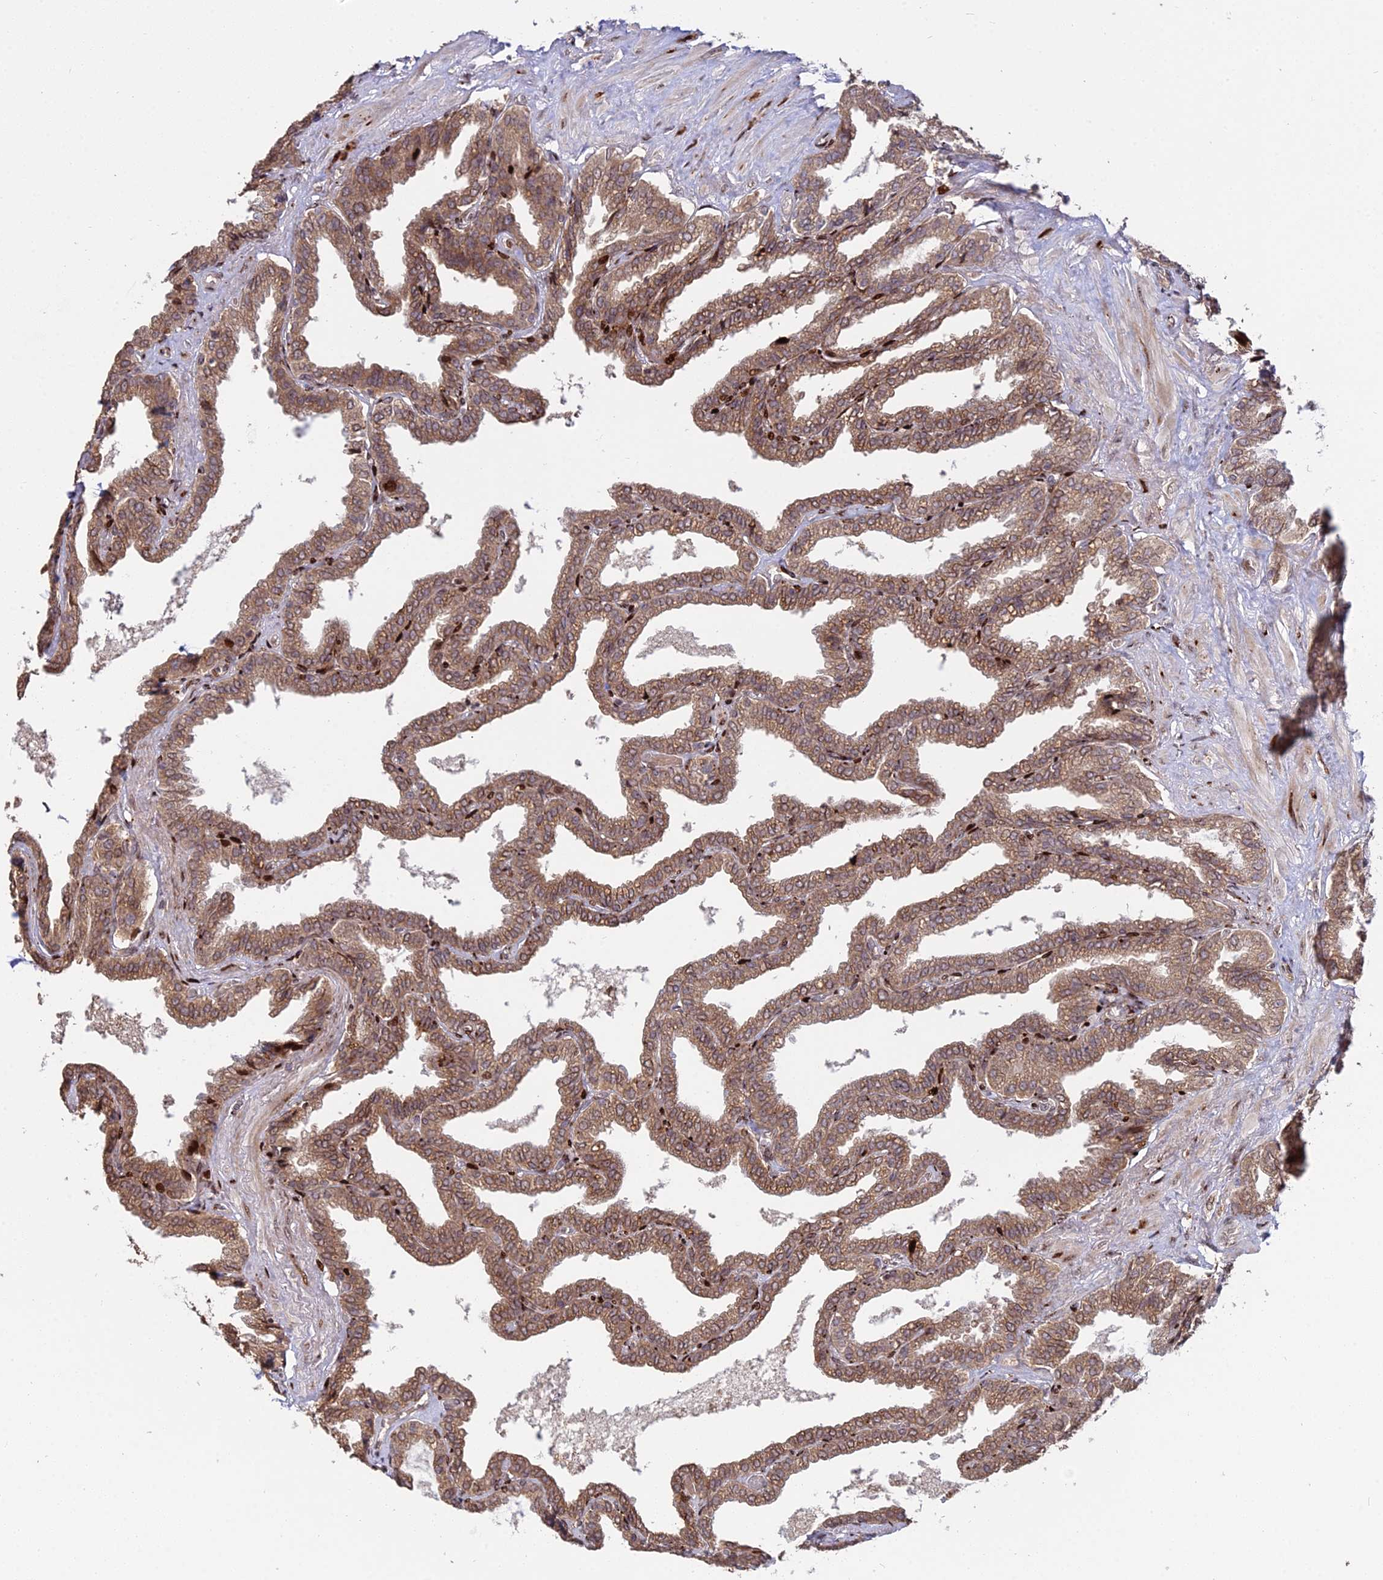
{"staining": {"intensity": "moderate", "quantity": ">75%", "location": "cytoplasmic/membranous"}, "tissue": "seminal vesicle", "cell_type": "Glandular cells", "image_type": "normal", "snomed": [{"axis": "morphology", "description": "Normal tissue, NOS"}, {"axis": "topography", "description": "Seminal veicle"}], "caption": "IHC micrograph of normal seminal vesicle stained for a protein (brown), which demonstrates medium levels of moderate cytoplasmic/membranous expression in about >75% of glandular cells.", "gene": "RBMS2", "patient": {"sex": "male", "age": 46}}